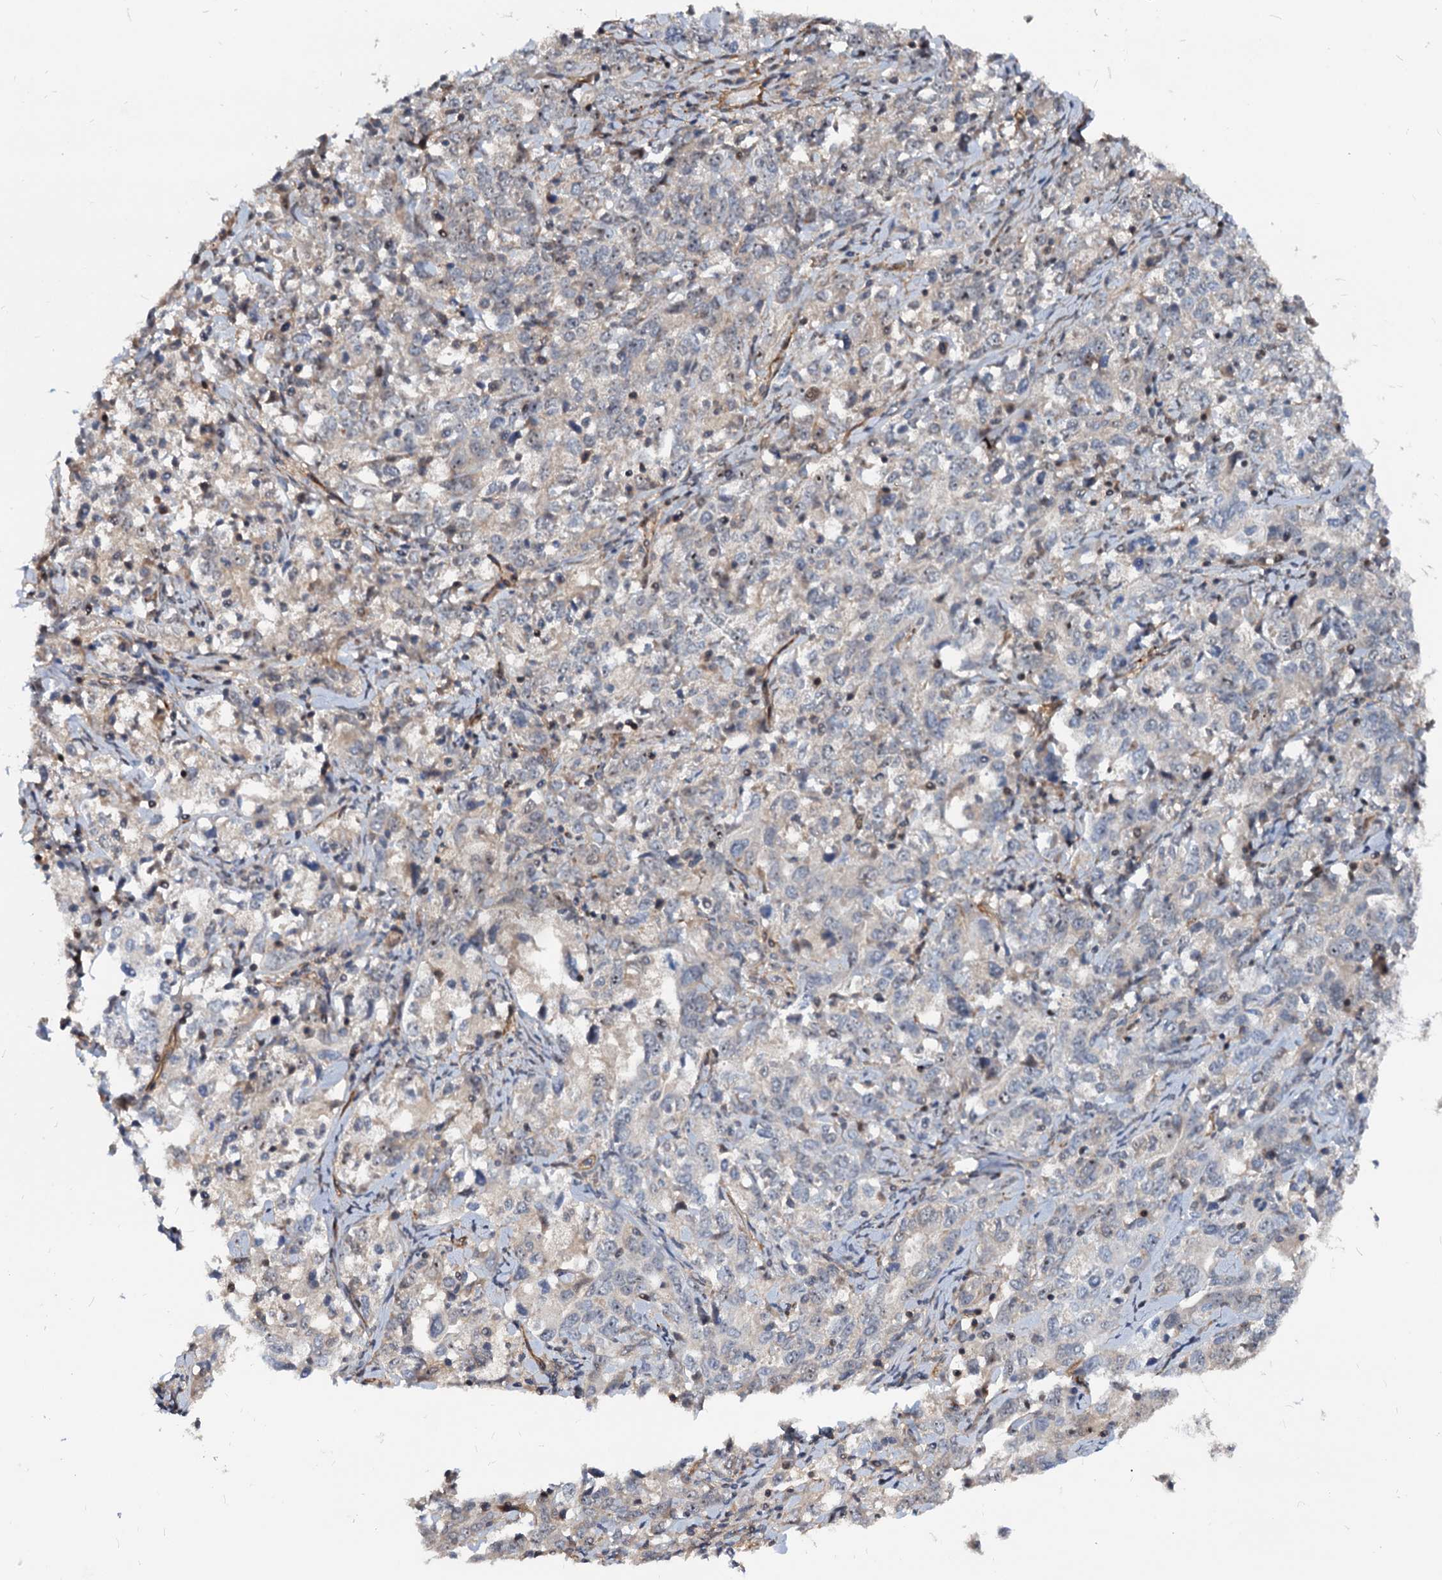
{"staining": {"intensity": "weak", "quantity": "<25%", "location": "cytoplasmic/membranous"}, "tissue": "ovarian cancer", "cell_type": "Tumor cells", "image_type": "cancer", "snomed": [{"axis": "morphology", "description": "Carcinoma, endometroid"}, {"axis": "topography", "description": "Ovary"}], "caption": "IHC micrograph of neoplastic tissue: ovarian endometroid carcinoma stained with DAB (3,3'-diaminobenzidine) exhibits no significant protein positivity in tumor cells. Nuclei are stained in blue.", "gene": "UBLCP1", "patient": {"sex": "female", "age": 62}}